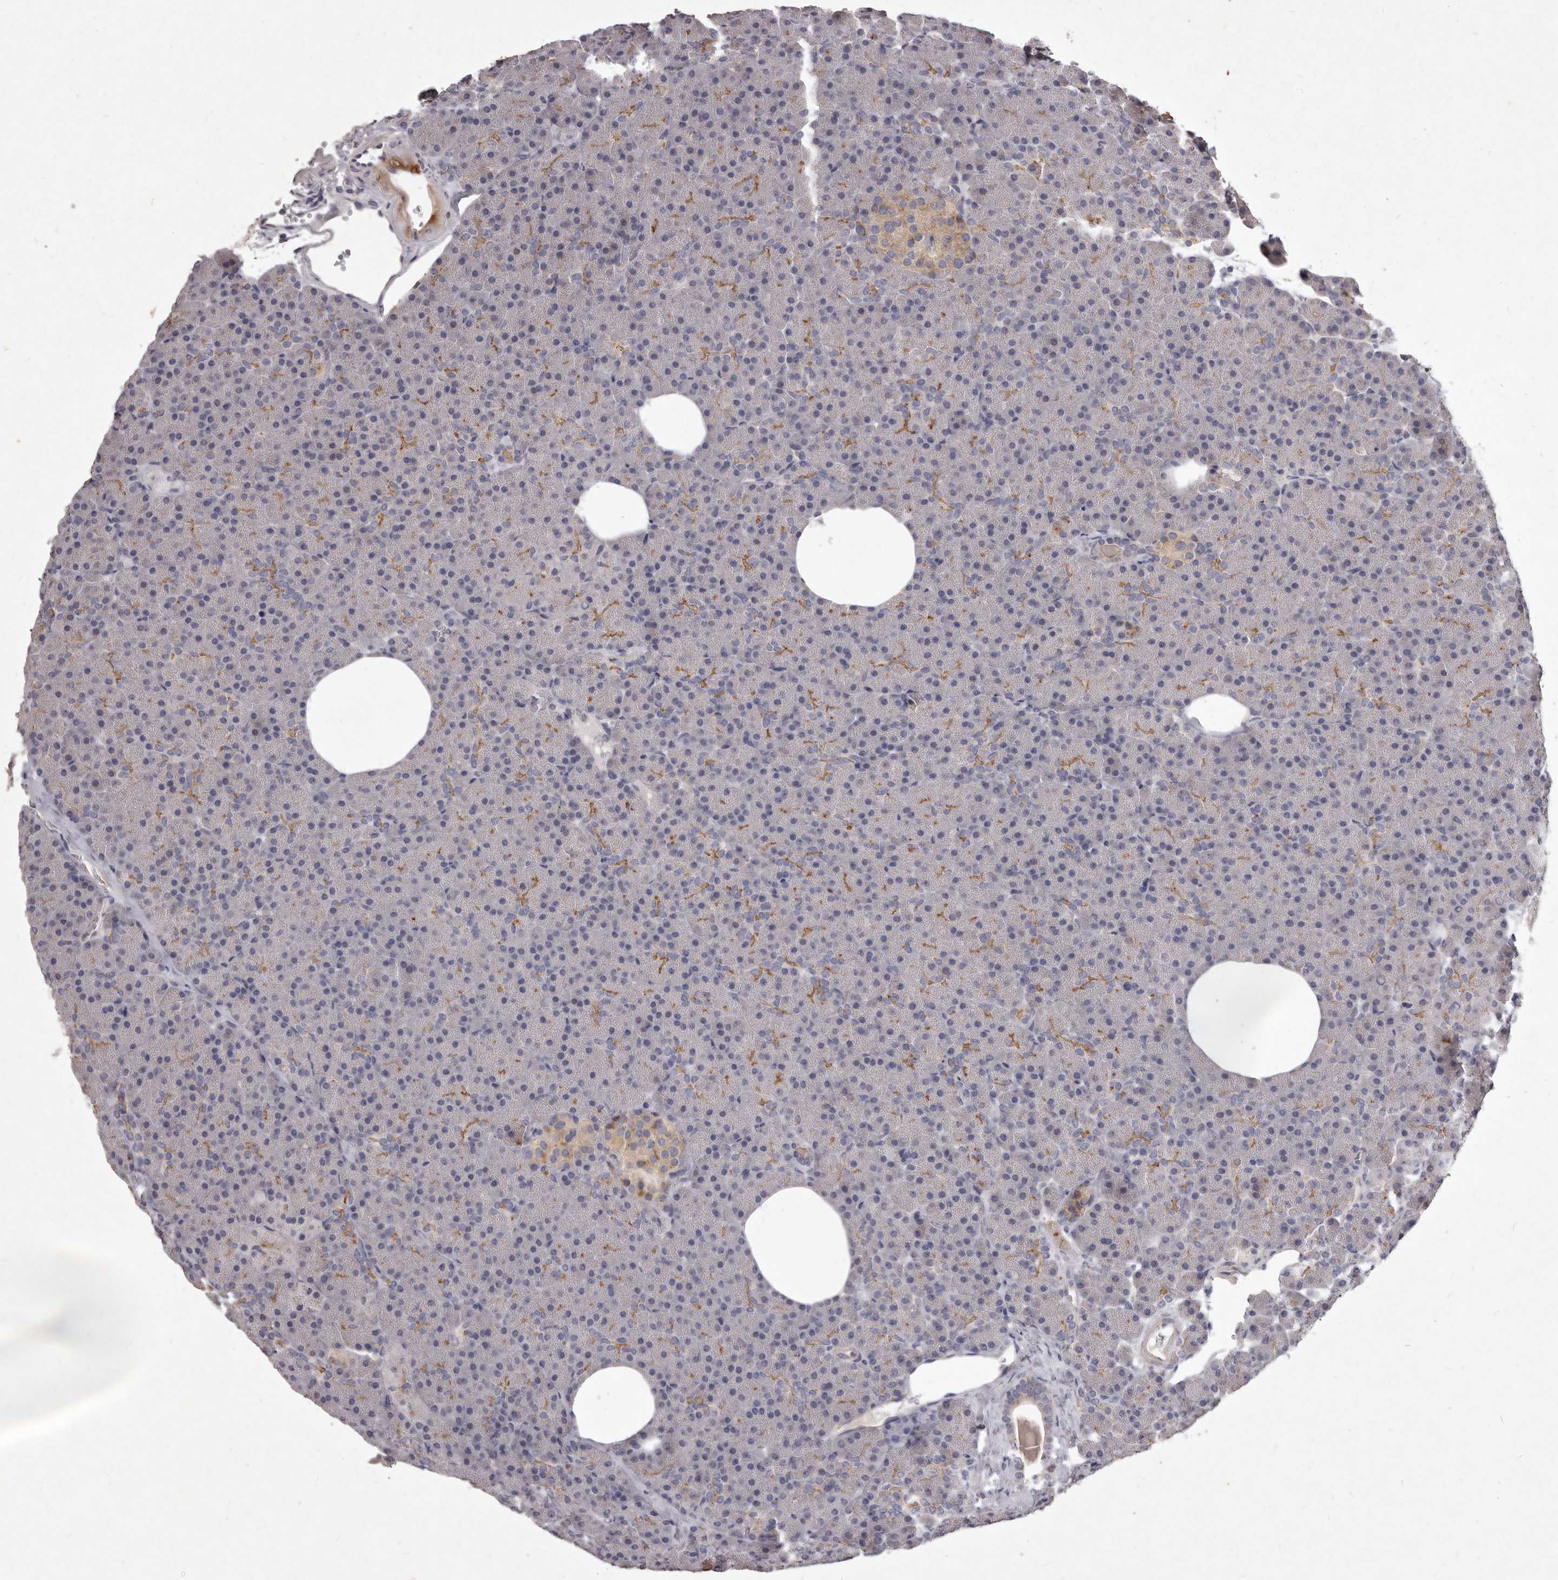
{"staining": {"intensity": "moderate", "quantity": "<25%", "location": "cytoplasmic/membranous"}, "tissue": "pancreas", "cell_type": "Exocrine glandular cells", "image_type": "normal", "snomed": [{"axis": "morphology", "description": "Normal tissue, NOS"}, {"axis": "morphology", "description": "Carcinoid, malignant, NOS"}, {"axis": "topography", "description": "Pancreas"}], "caption": "Protein expression by immunohistochemistry (IHC) reveals moderate cytoplasmic/membranous staining in about <25% of exocrine glandular cells in normal pancreas.", "gene": "GPRC5C", "patient": {"sex": "female", "age": 35}}